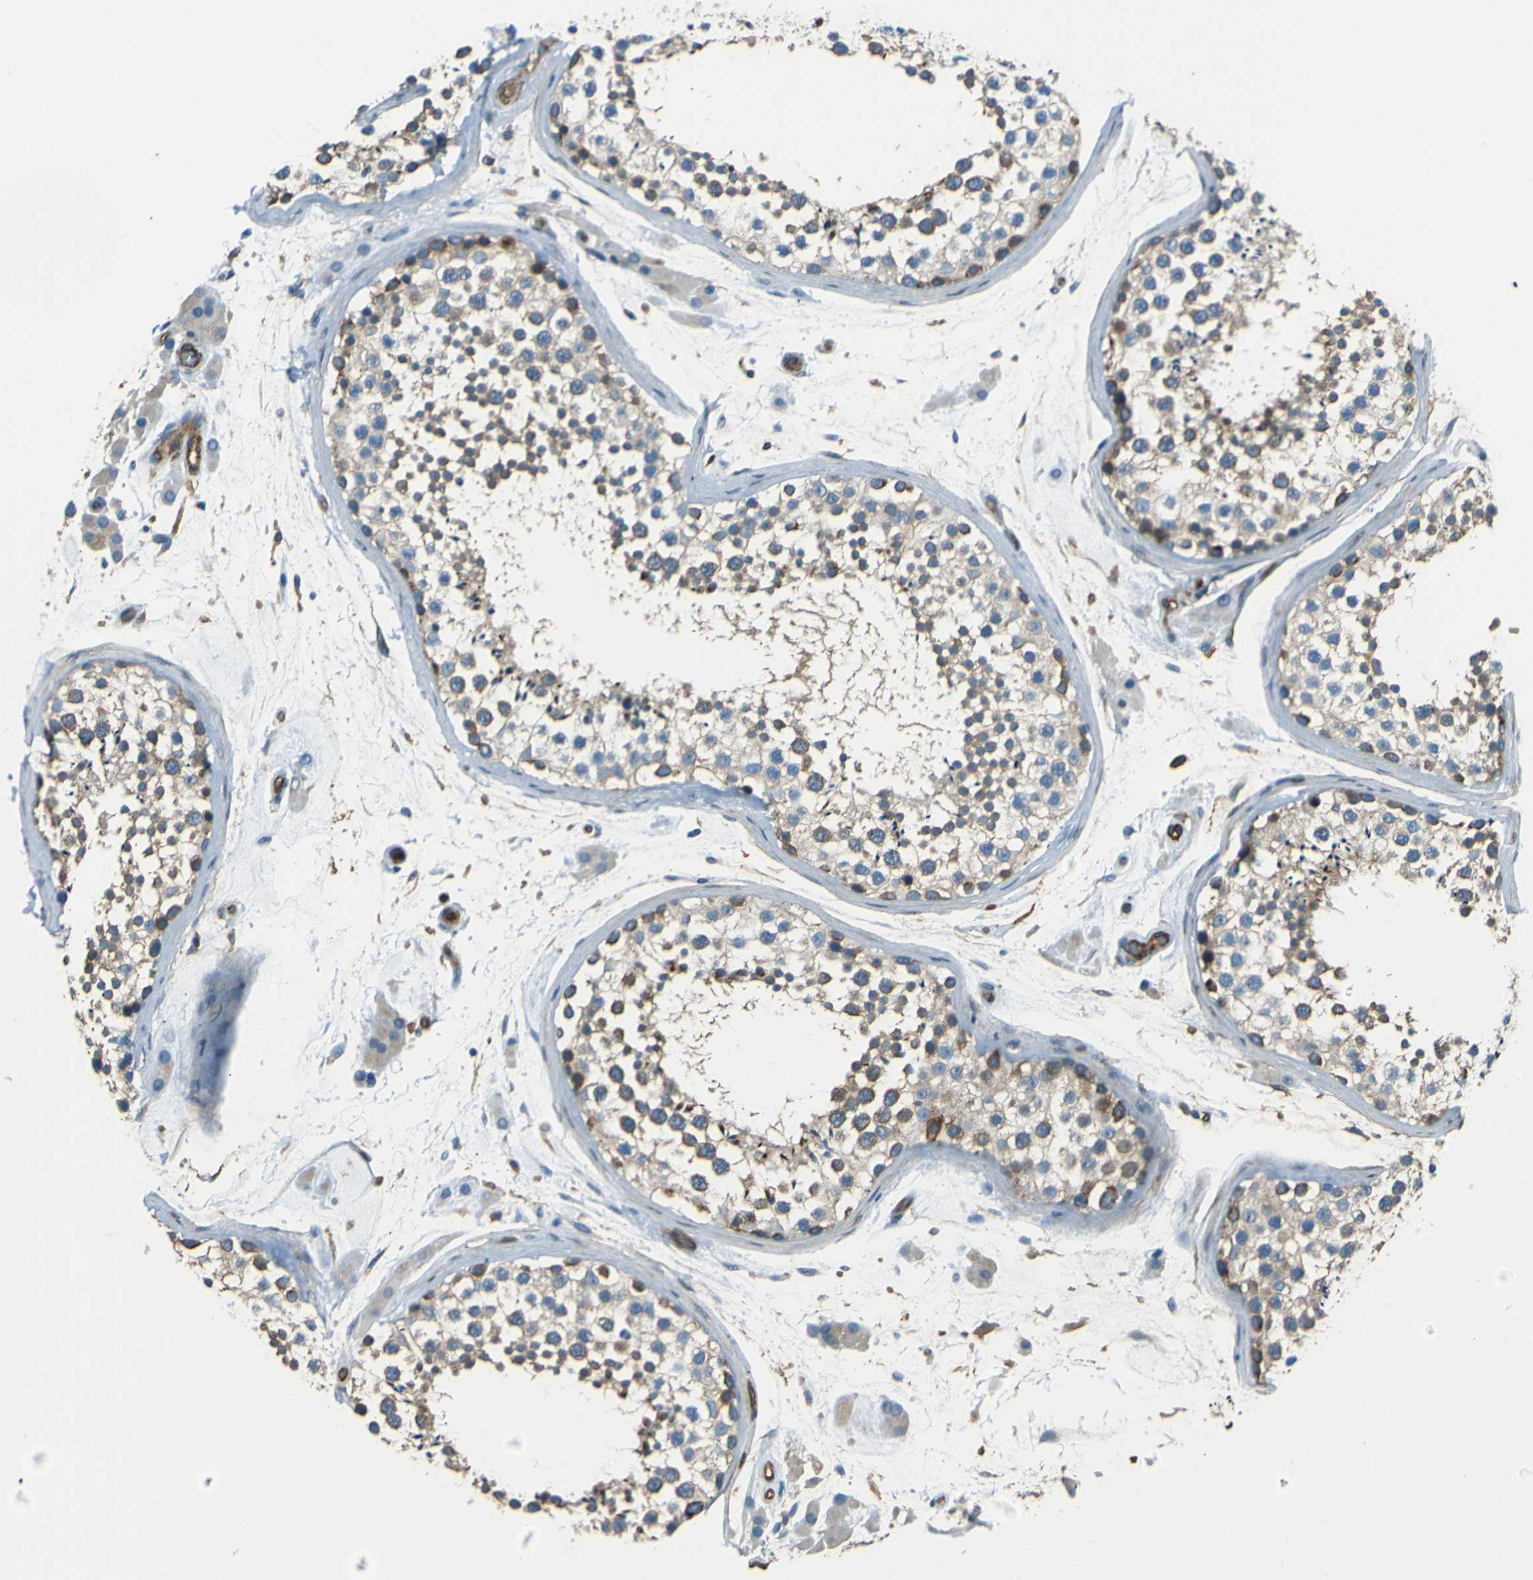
{"staining": {"intensity": "moderate", "quantity": "<25%", "location": "cytoplasmic/membranous"}, "tissue": "testis", "cell_type": "Cells in seminiferous ducts", "image_type": "normal", "snomed": [{"axis": "morphology", "description": "Normal tissue, NOS"}, {"axis": "topography", "description": "Testis"}], "caption": "Benign testis exhibits moderate cytoplasmic/membranous expression in about <25% of cells in seminiferous ducts, visualized by immunohistochemistry. The staining was performed using DAB, with brown indicating positive protein expression. Nuclei are stained blue with hematoxylin.", "gene": "ENTPD1", "patient": {"sex": "male", "age": 46}}